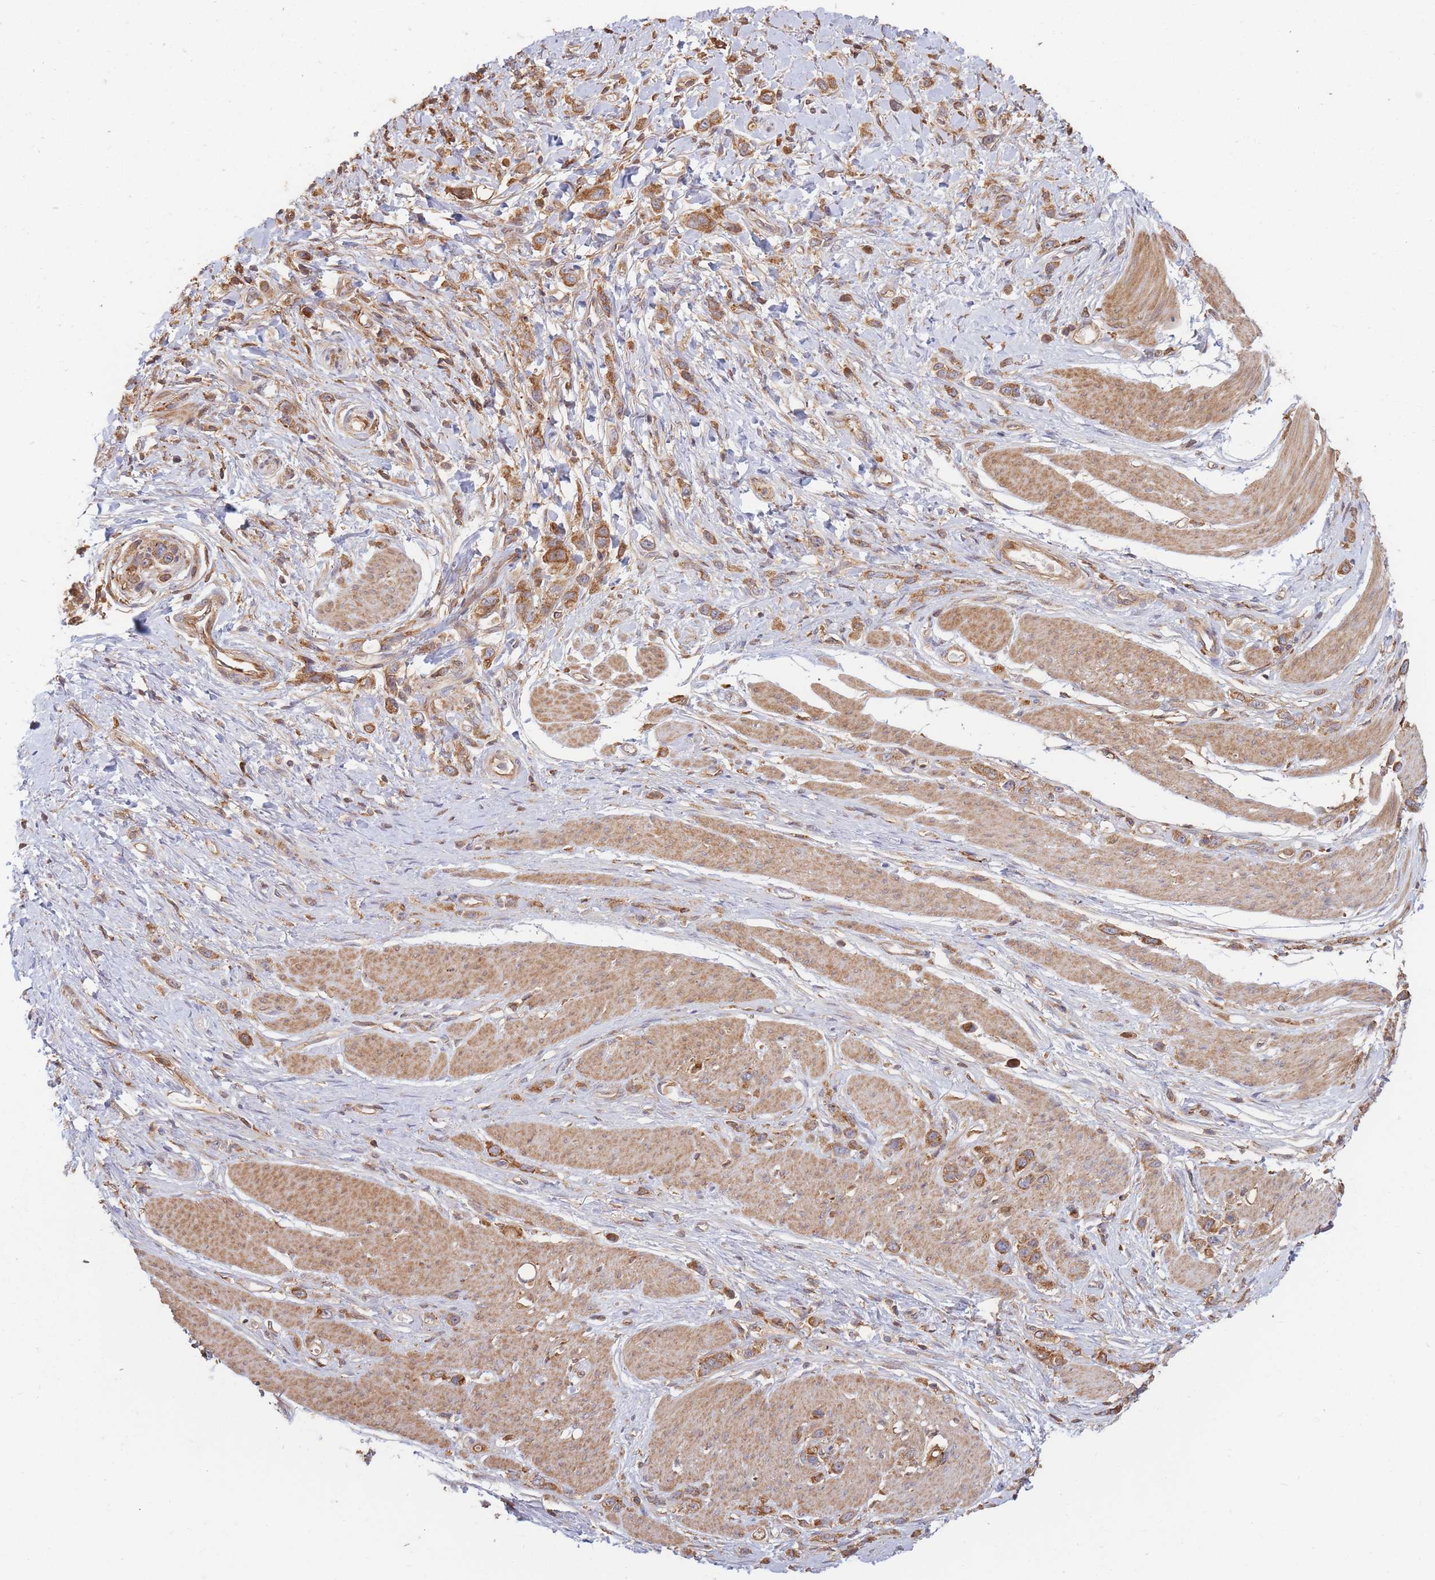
{"staining": {"intensity": "moderate", "quantity": ">75%", "location": "cytoplasmic/membranous"}, "tissue": "stomach cancer", "cell_type": "Tumor cells", "image_type": "cancer", "snomed": [{"axis": "morphology", "description": "Adenocarcinoma, NOS"}, {"axis": "topography", "description": "Stomach"}], "caption": "Immunohistochemical staining of stomach cancer reveals medium levels of moderate cytoplasmic/membranous positivity in about >75% of tumor cells.", "gene": "RASSF2", "patient": {"sex": "female", "age": 65}}